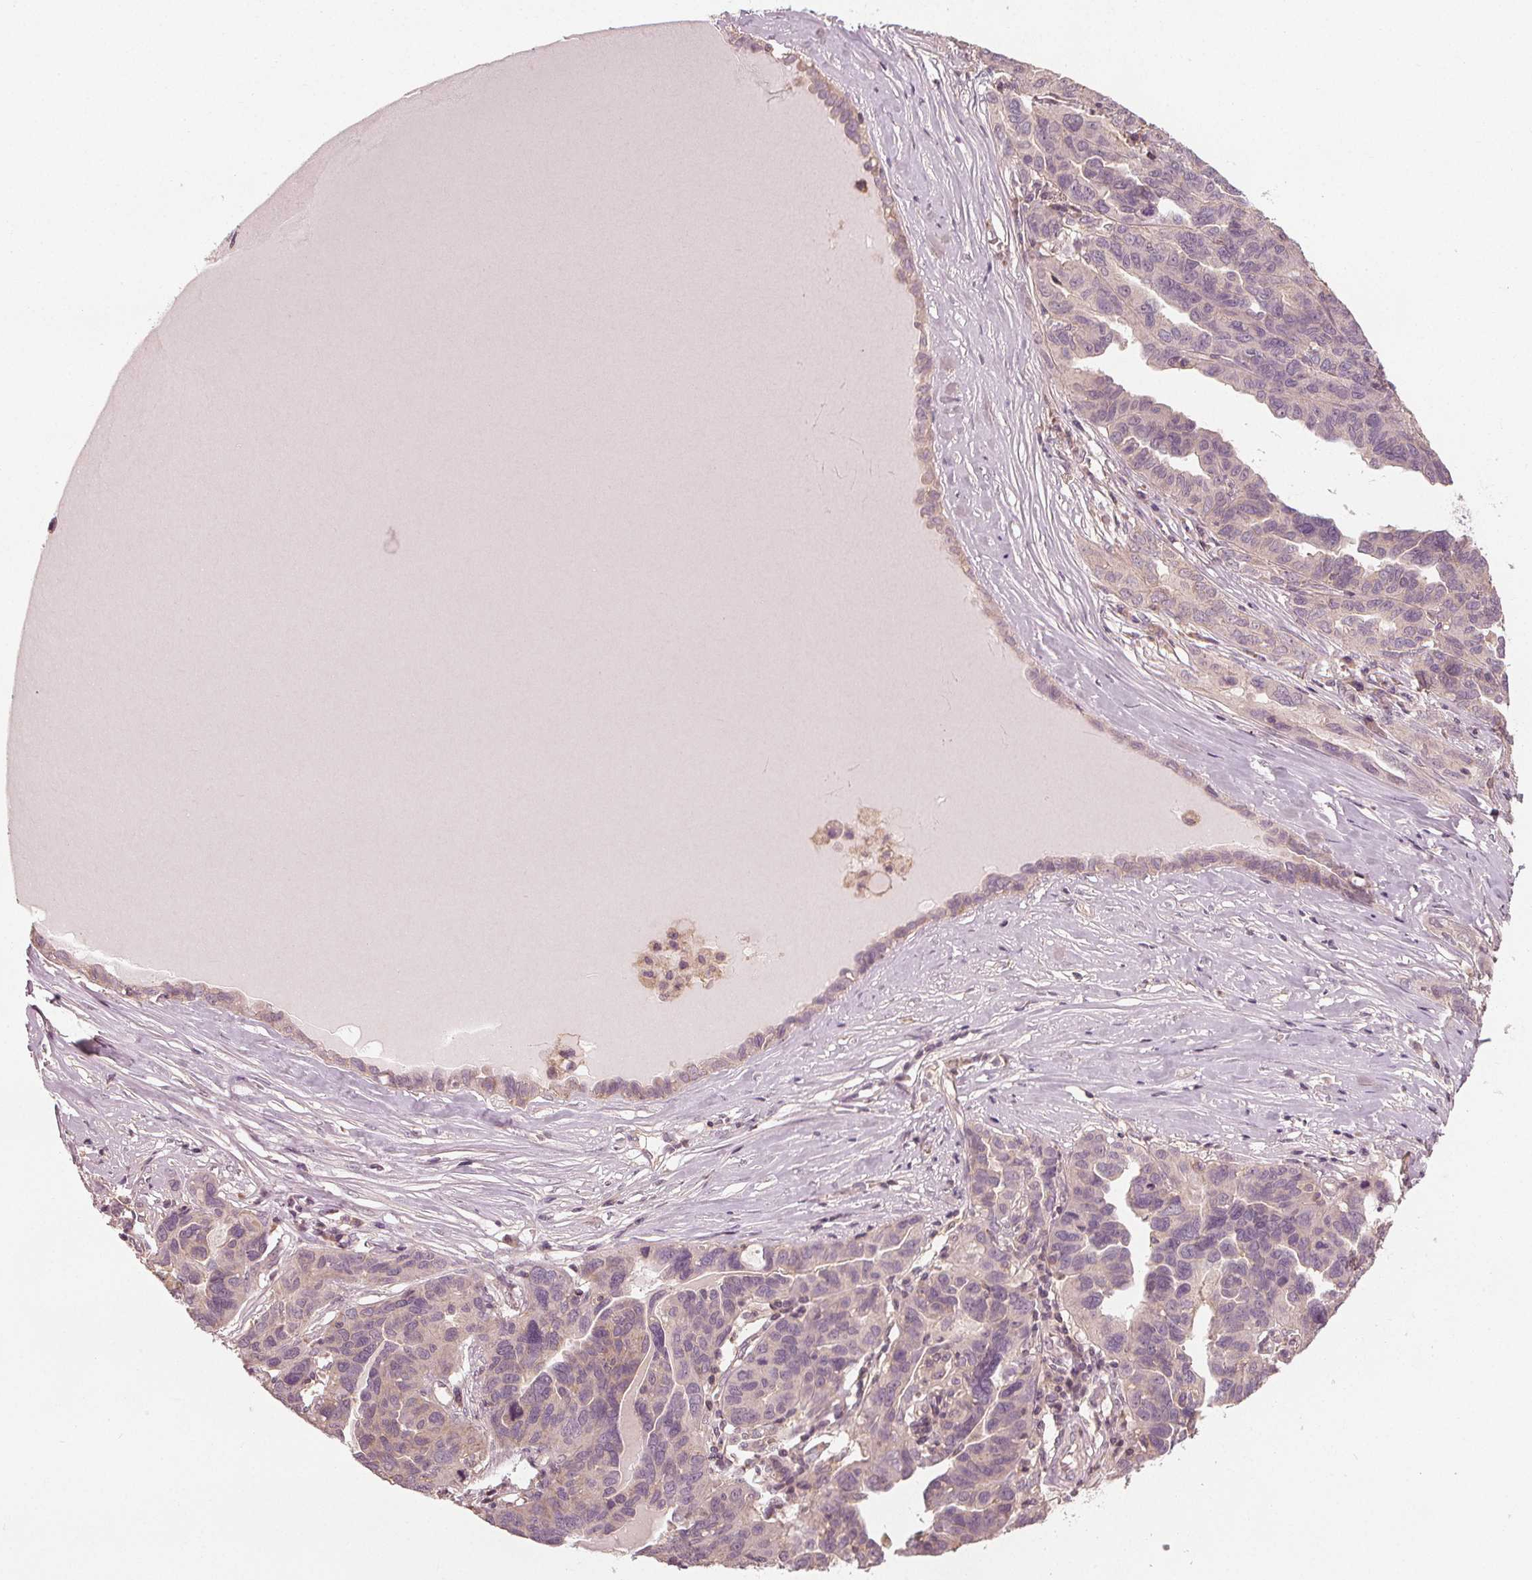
{"staining": {"intensity": "negative", "quantity": "none", "location": "none"}, "tissue": "ovarian cancer", "cell_type": "Tumor cells", "image_type": "cancer", "snomed": [{"axis": "morphology", "description": "Cystadenocarcinoma, serous, NOS"}, {"axis": "topography", "description": "Ovary"}], "caption": "The immunohistochemistry photomicrograph has no significant expression in tumor cells of serous cystadenocarcinoma (ovarian) tissue.", "gene": "GNB2", "patient": {"sex": "female", "age": 64}}